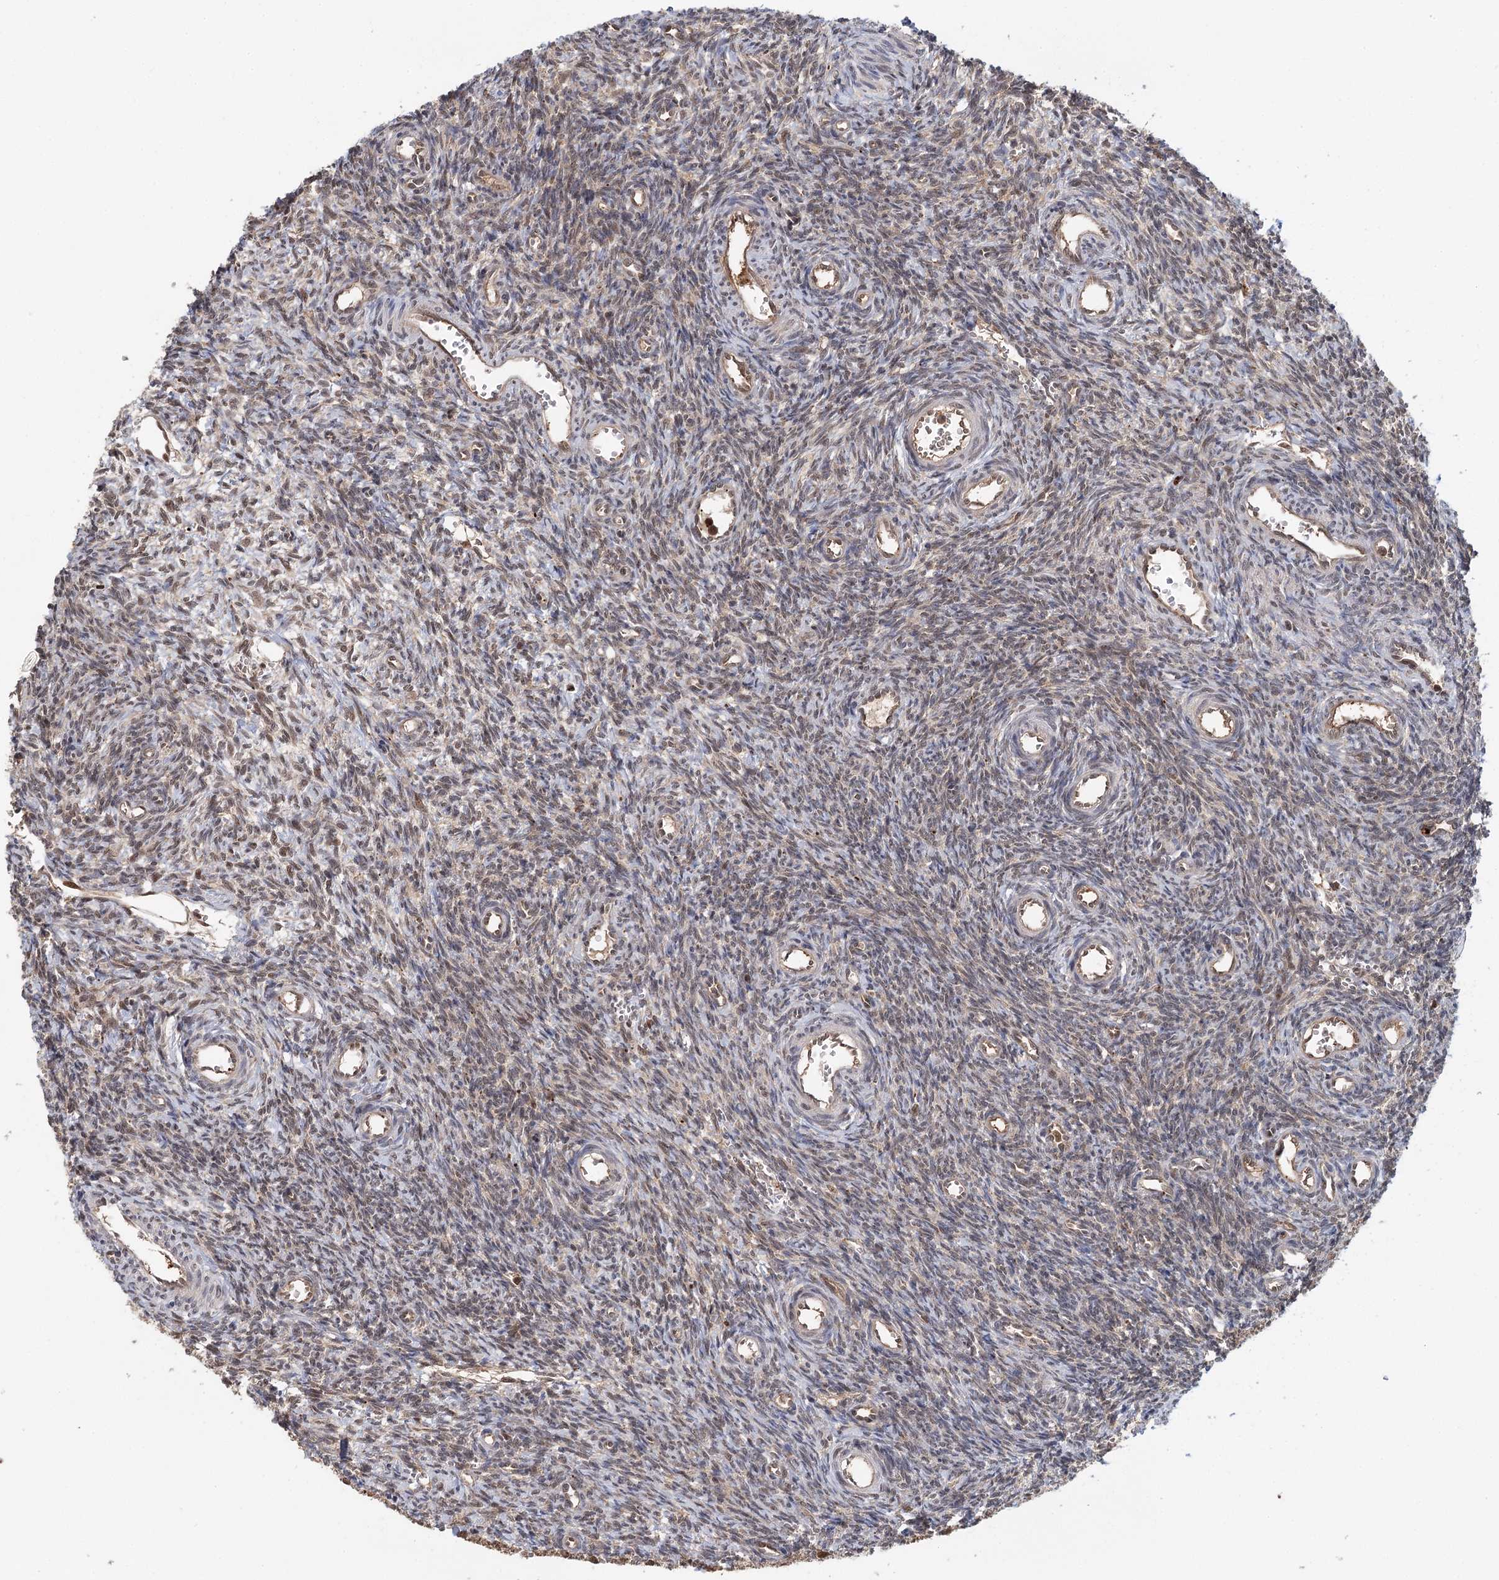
{"staining": {"intensity": "weak", "quantity": "25%-75%", "location": "nuclear"}, "tissue": "ovary", "cell_type": "Ovarian stroma cells", "image_type": "normal", "snomed": [{"axis": "morphology", "description": "Normal tissue, NOS"}, {"axis": "topography", "description": "Ovary"}], "caption": "IHC staining of normal ovary, which reveals low levels of weak nuclear staining in approximately 25%-75% of ovarian stroma cells indicating weak nuclear protein positivity. The staining was performed using DAB (brown) for protein detection and nuclei were counterstained in hematoxylin (blue).", "gene": "N6AMT1", "patient": {"sex": "female", "age": 39}}